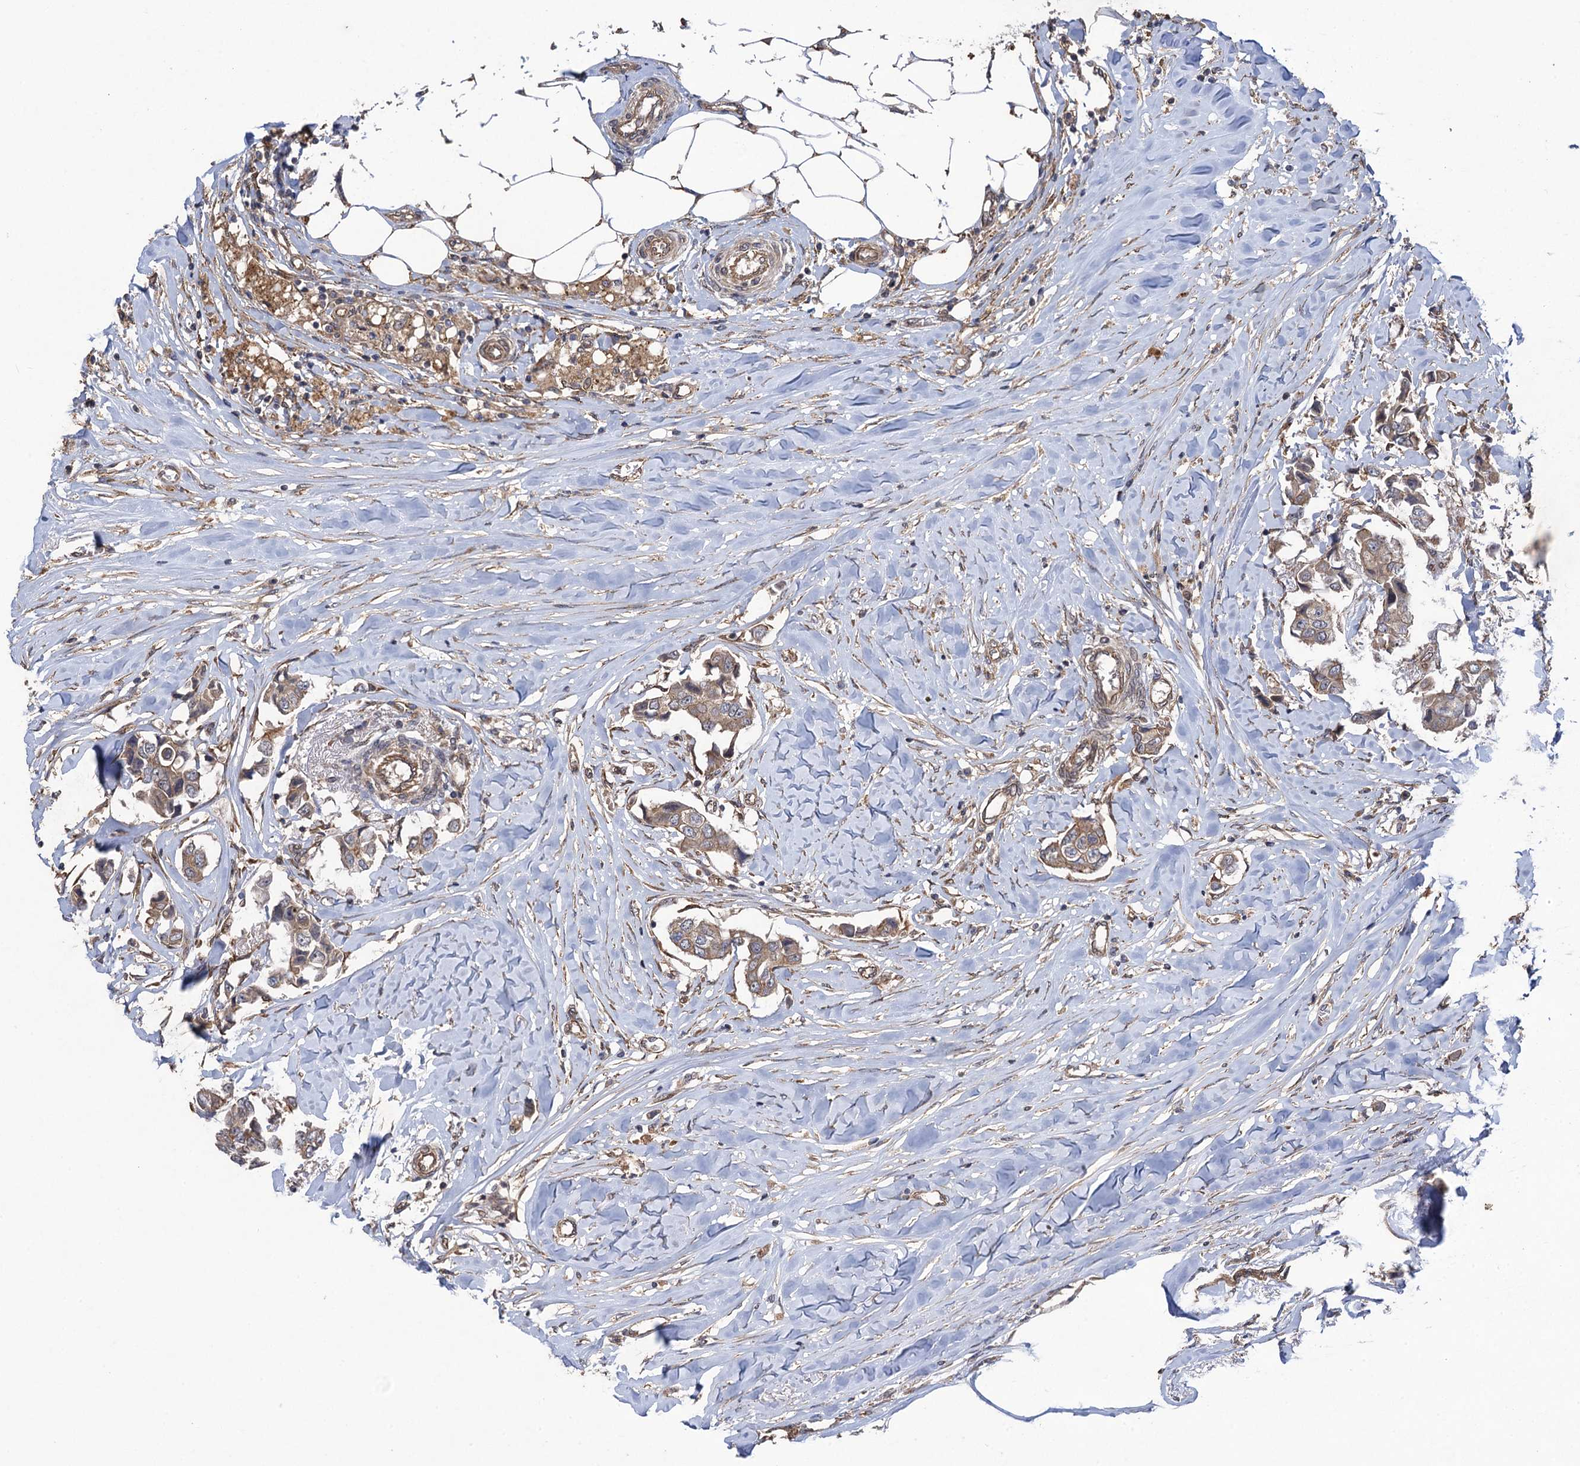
{"staining": {"intensity": "weak", "quantity": ">75%", "location": "cytoplasmic/membranous"}, "tissue": "breast cancer", "cell_type": "Tumor cells", "image_type": "cancer", "snomed": [{"axis": "morphology", "description": "Duct carcinoma"}, {"axis": "topography", "description": "Breast"}], "caption": "Immunohistochemical staining of human breast cancer (infiltrating ductal carcinoma) reveals weak cytoplasmic/membranous protein expression in about >75% of tumor cells. The staining is performed using DAB brown chromogen to label protein expression. The nuclei are counter-stained blue using hematoxylin.", "gene": "HAUS1", "patient": {"sex": "female", "age": 80}}